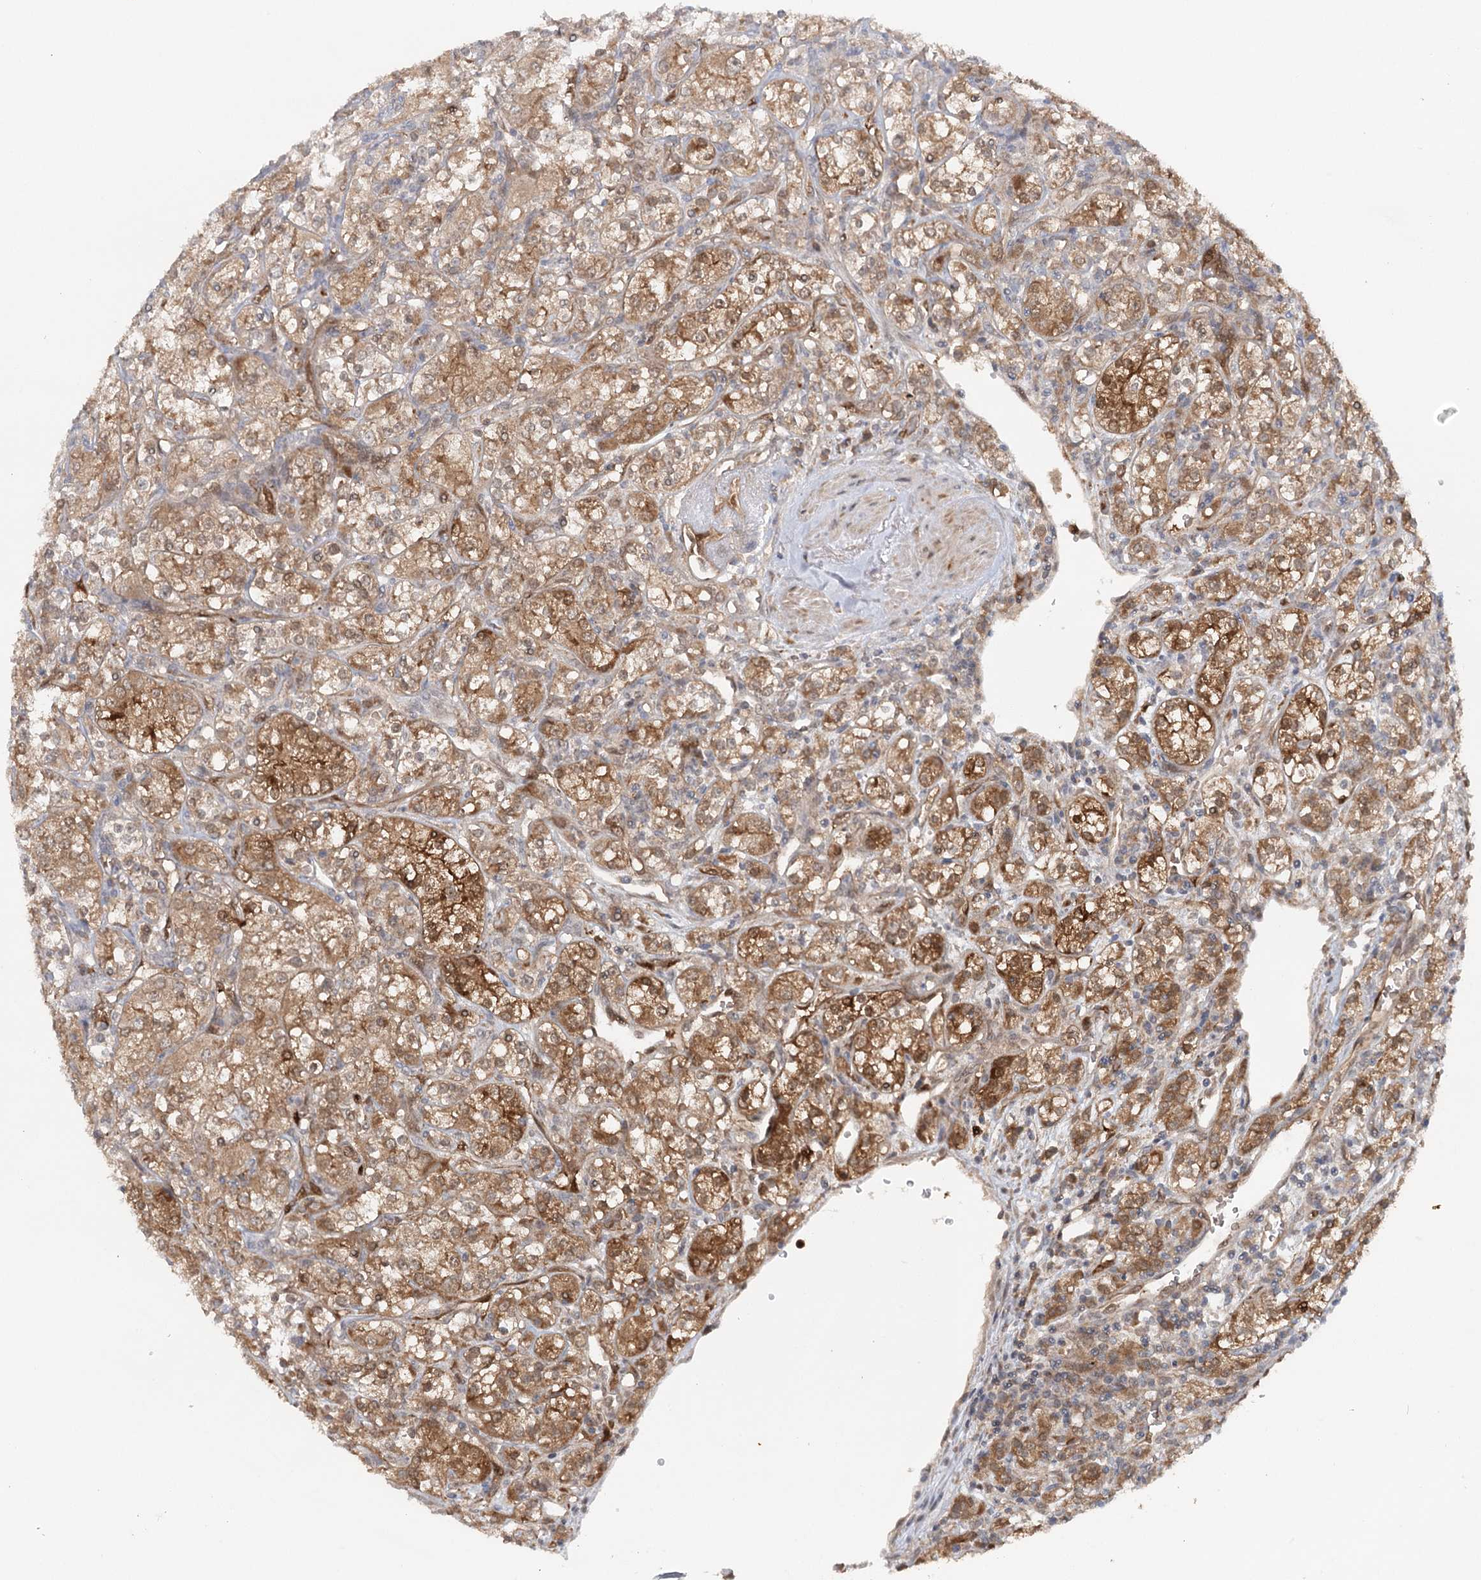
{"staining": {"intensity": "moderate", "quantity": ">75%", "location": "cytoplasmic/membranous"}, "tissue": "renal cancer", "cell_type": "Tumor cells", "image_type": "cancer", "snomed": [{"axis": "morphology", "description": "Adenocarcinoma, NOS"}, {"axis": "topography", "description": "Kidney"}], "caption": "Protein staining of renal adenocarcinoma tissue displays moderate cytoplasmic/membranous staining in approximately >75% of tumor cells.", "gene": "GBE1", "patient": {"sex": "male", "age": 77}}